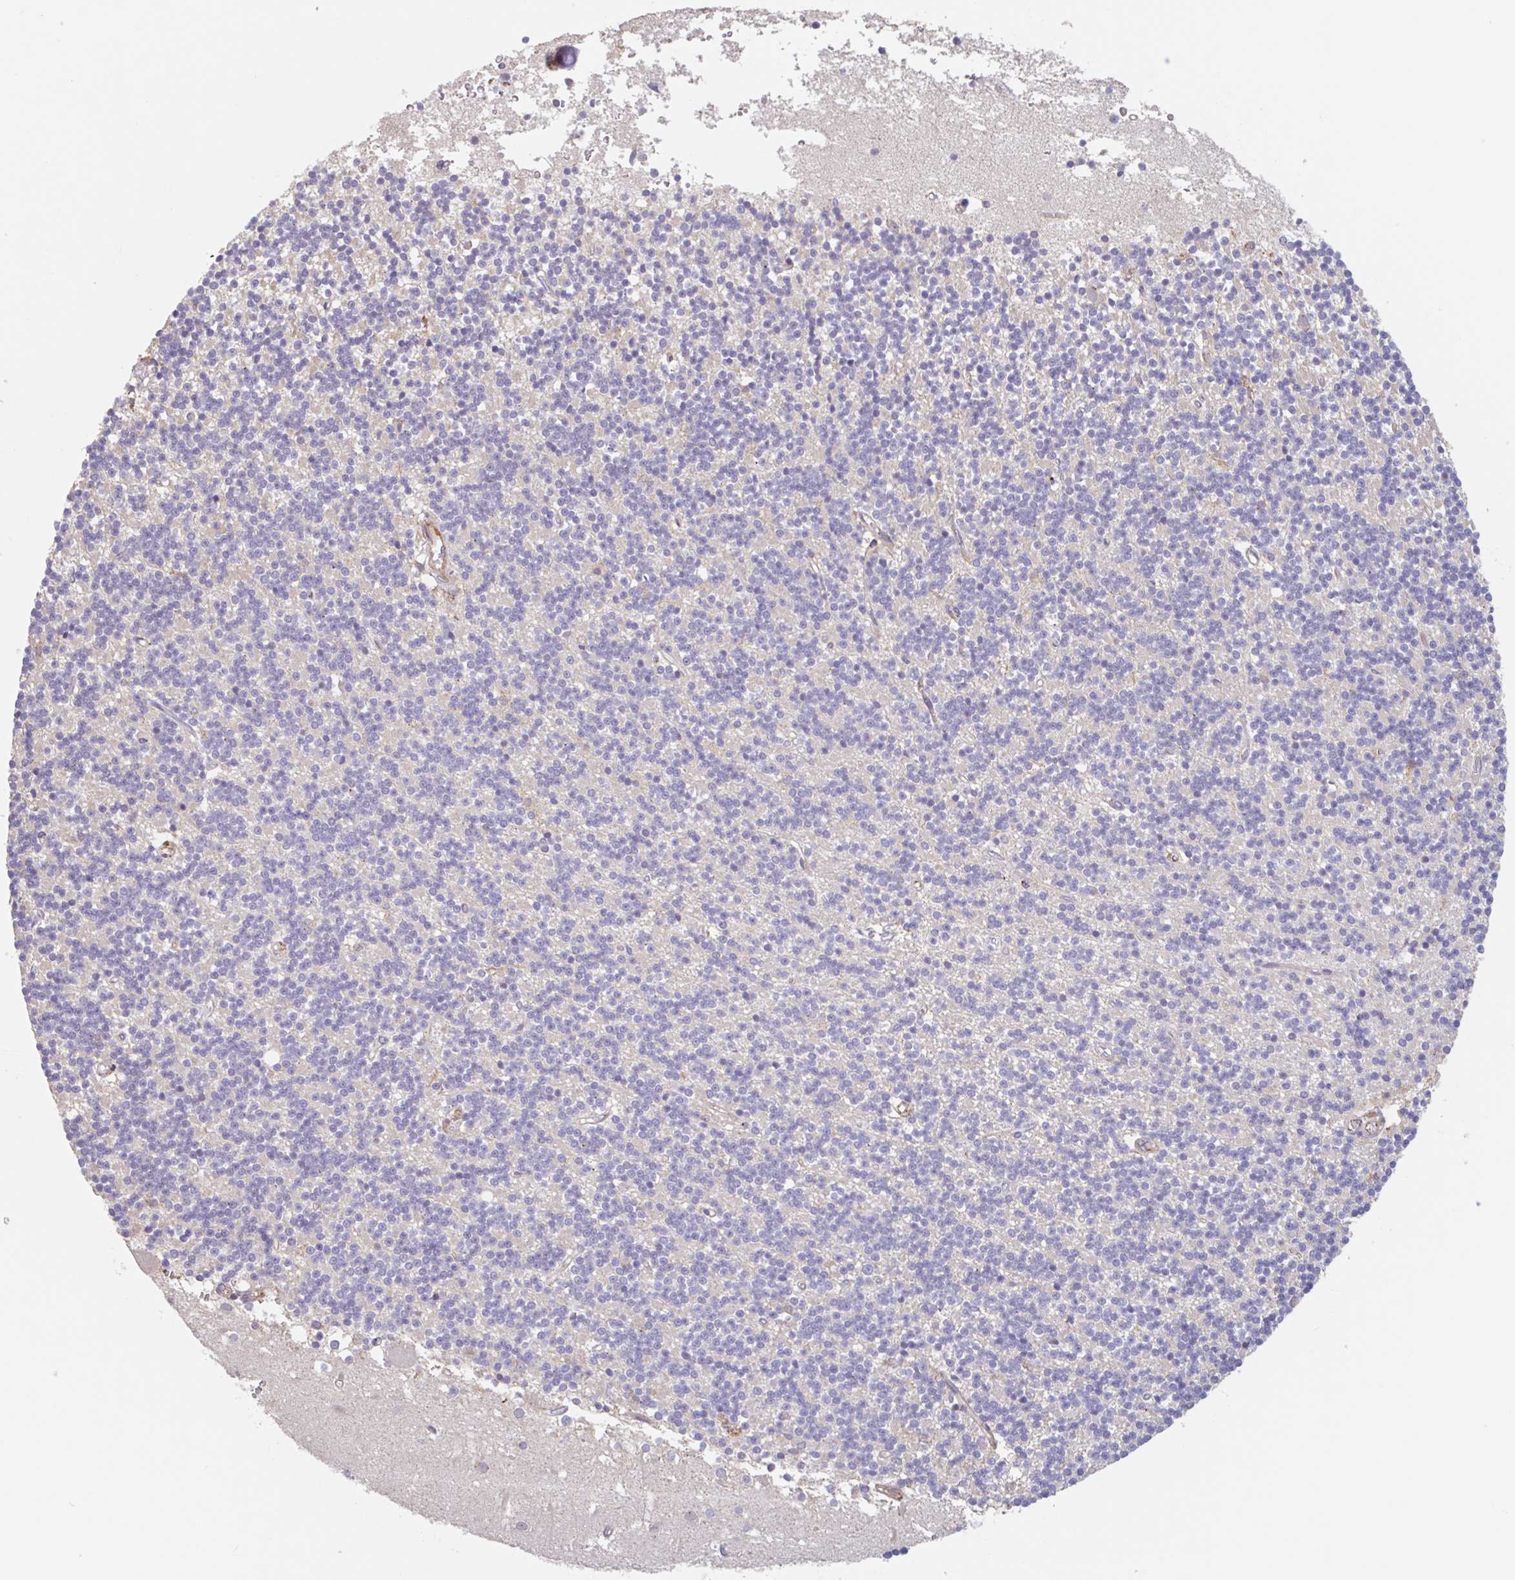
{"staining": {"intensity": "negative", "quantity": "none", "location": "none"}, "tissue": "cerebellum", "cell_type": "Cells in granular layer", "image_type": "normal", "snomed": [{"axis": "morphology", "description": "Normal tissue, NOS"}, {"axis": "topography", "description": "Cerebellum"}], "caption": "IHC of benign human cerebellum shows no expression in cells in granular layer. (DAB immunohistochemistry, high magnification).", "gene": "NUB1", "patient": {"sex": "male", "age": 54}}